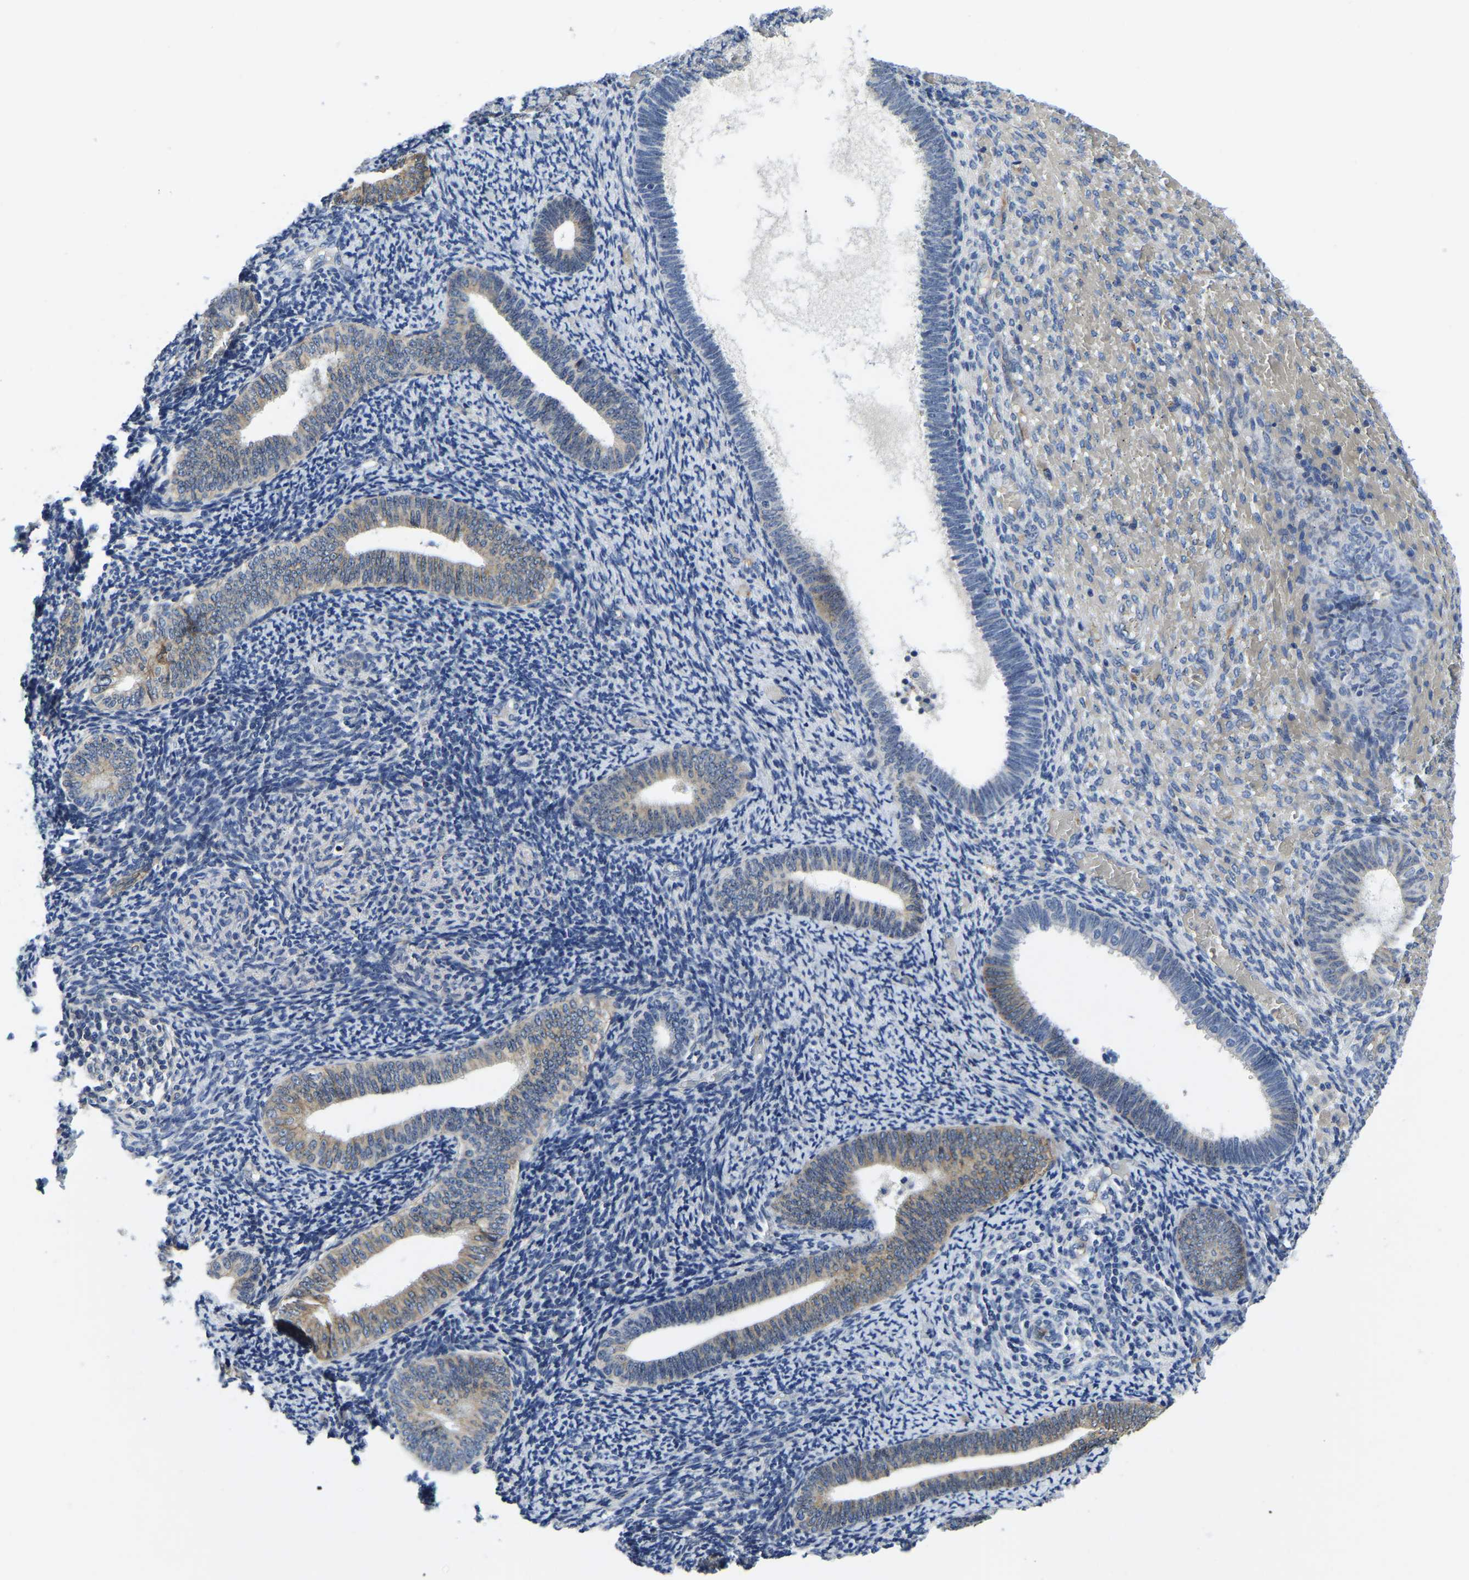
{"staining": {"intensity": "negative", "quantity": "none", "location": "none"}, "tissue": "endometrium", "cell_type": "Cells in endometrial stroma", "image_type": "normal", "snomed": [{"axis": "morphology", "description": "Normal tissue, NOS"}, {"axis": "topography", "description": "Endometrium"}], "caption": "Immunohistochemistry of benign endometrium demonstrates no staining in cells in endometrial stroma. (DAB immunohistochemistry (IHC) with hematoxylin counter stain).", "gene": "ITGA2", "patient": {"sex": "female", "age": 66}}